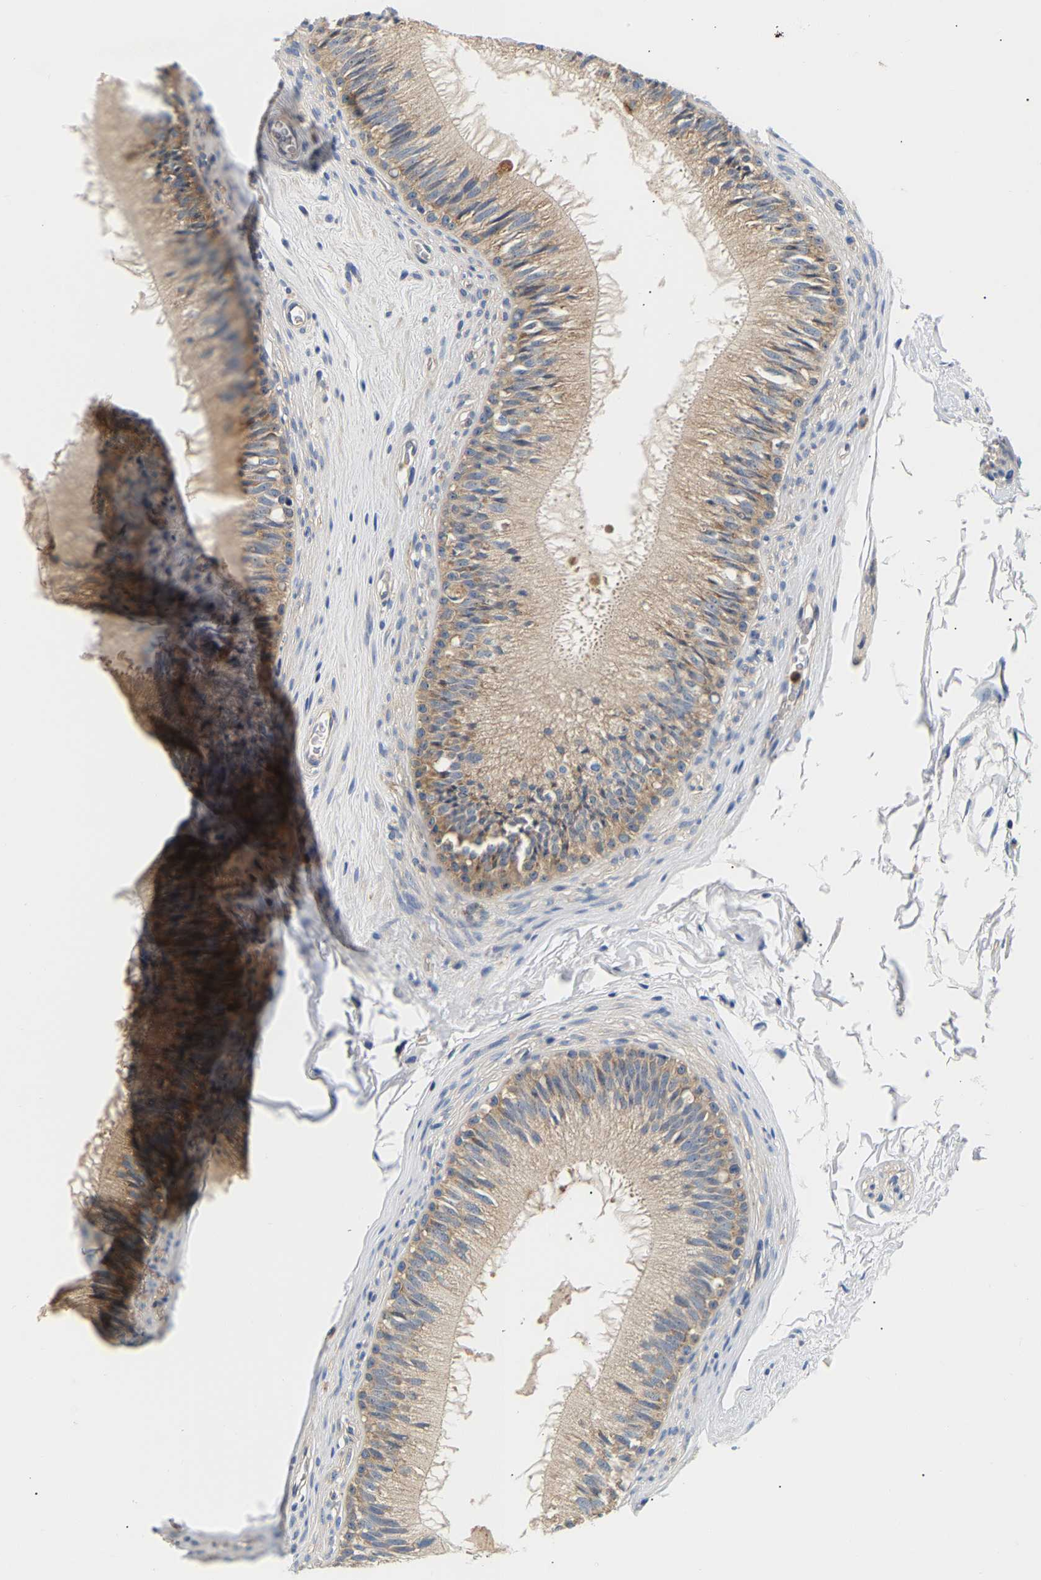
{"staining": {"intensity": "weak", "quantity": ">75%", "location": "cytoplasmic/membranous"}, "tissue": "epididymis", "cell_type": "Glandular cells", "image_type": "normal", "snomed": [{"axis": "morphology", "description": "Normal tissue, NOS"}, {"axis": "topography", "description": "Testis"}, {"axis": "topography", "description": "Epididymis"}], "caption": "About >75% of glandular cells in benign human epididymis show weak cytoplasmic/membranous protein expression as visualized by brown immunohistochemical staining.", "gene": "PPID", "patient": {"sex": "male", "age": 36}}